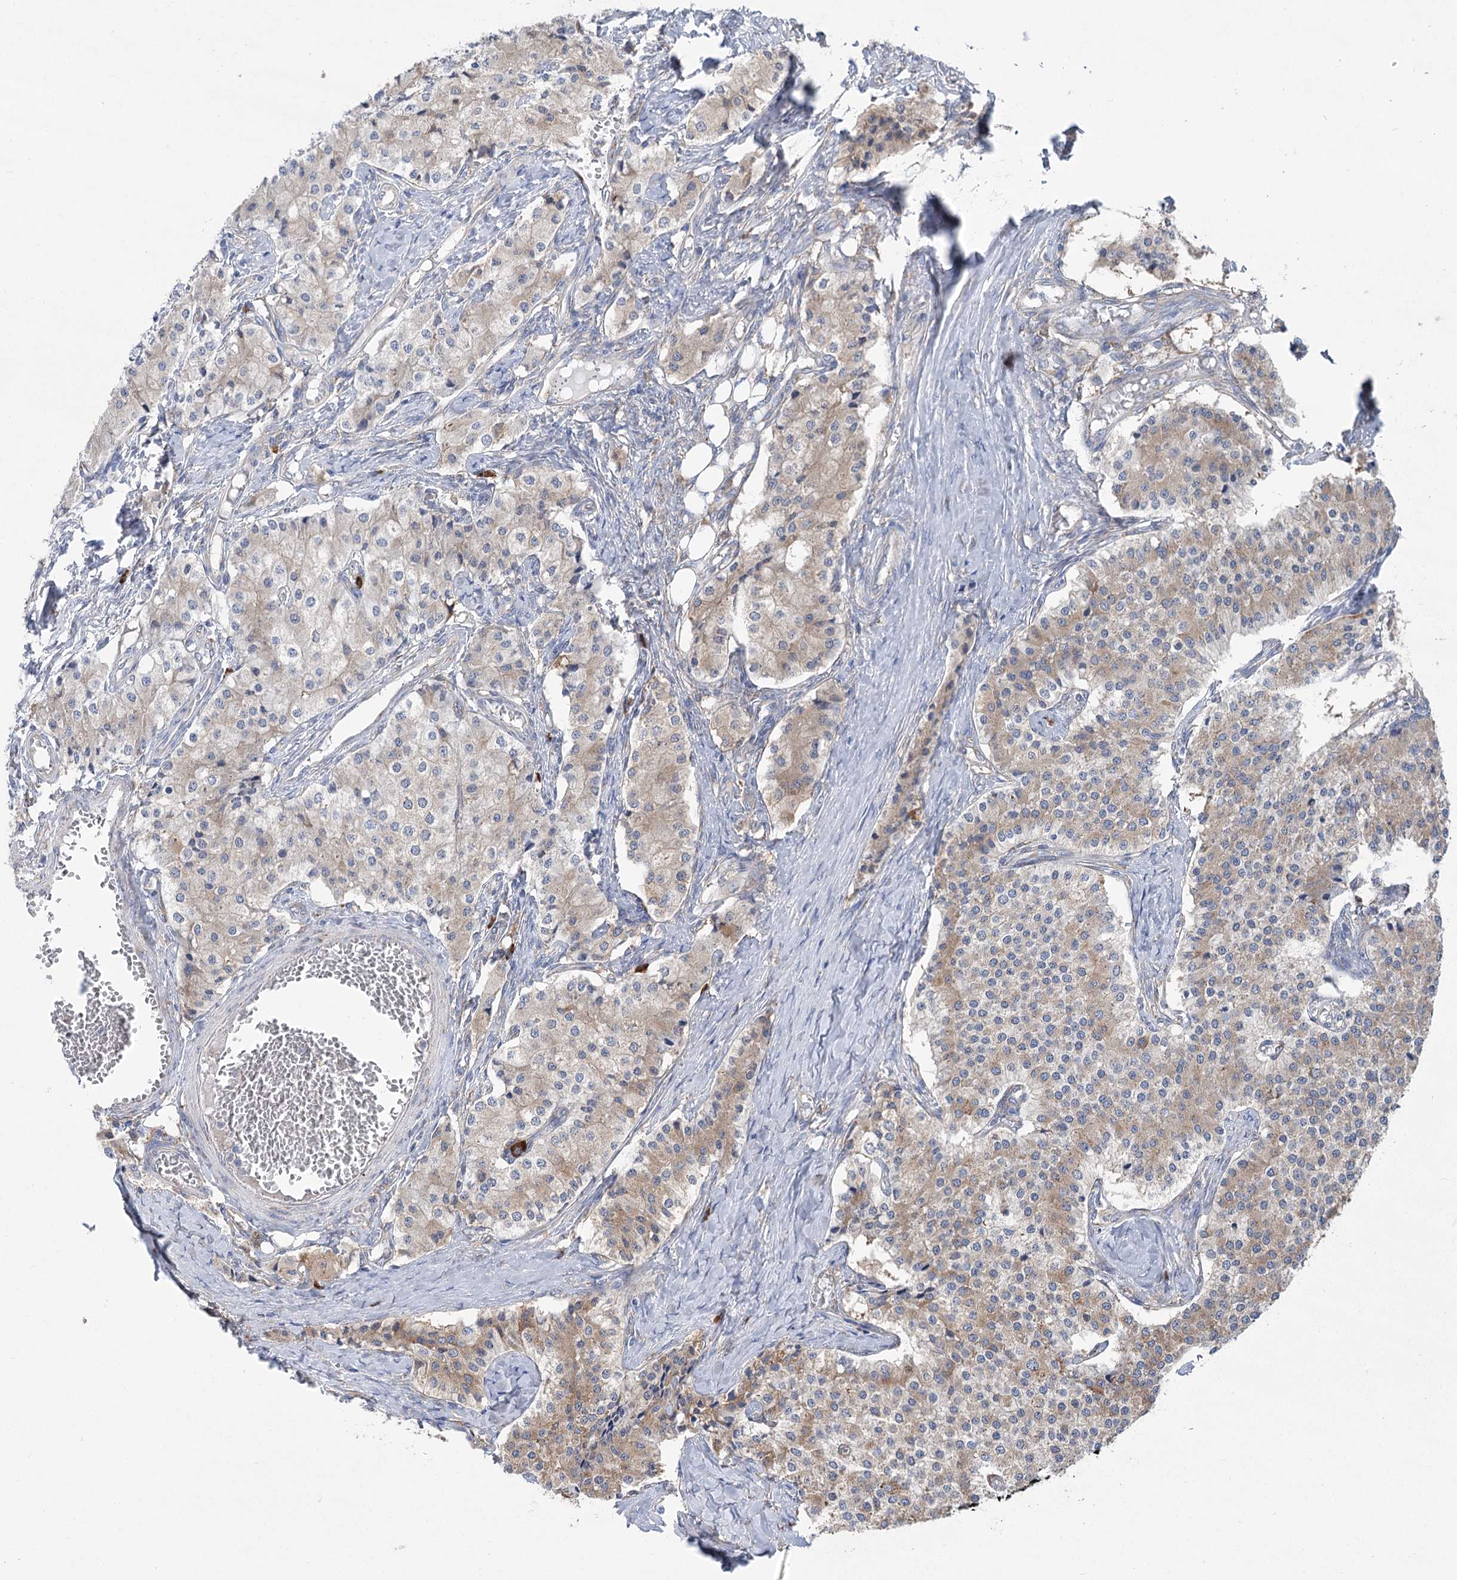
{"staining": {"intensity": "moderate", "quantity": "25%-75%", "location": "cytoplasmic/membranous"}, "tissue": "carcinoid", "cell_type": "Tumor cells", "image_type": "cancer", "snomed": [{"axis": "morphology", "description": "Carcinoid, malignant, NOS"}, {"axis": "topography", "description": "Colon"}], "caption": "Immunohistochemical staining of malignant carcinoid reveals medium levels of moderate cytoplasmic/membranous protein positivity in about 25%-75% of tumor cells.", "gene": "METTL24", "patient": {"sex": "female", "age": 52}}